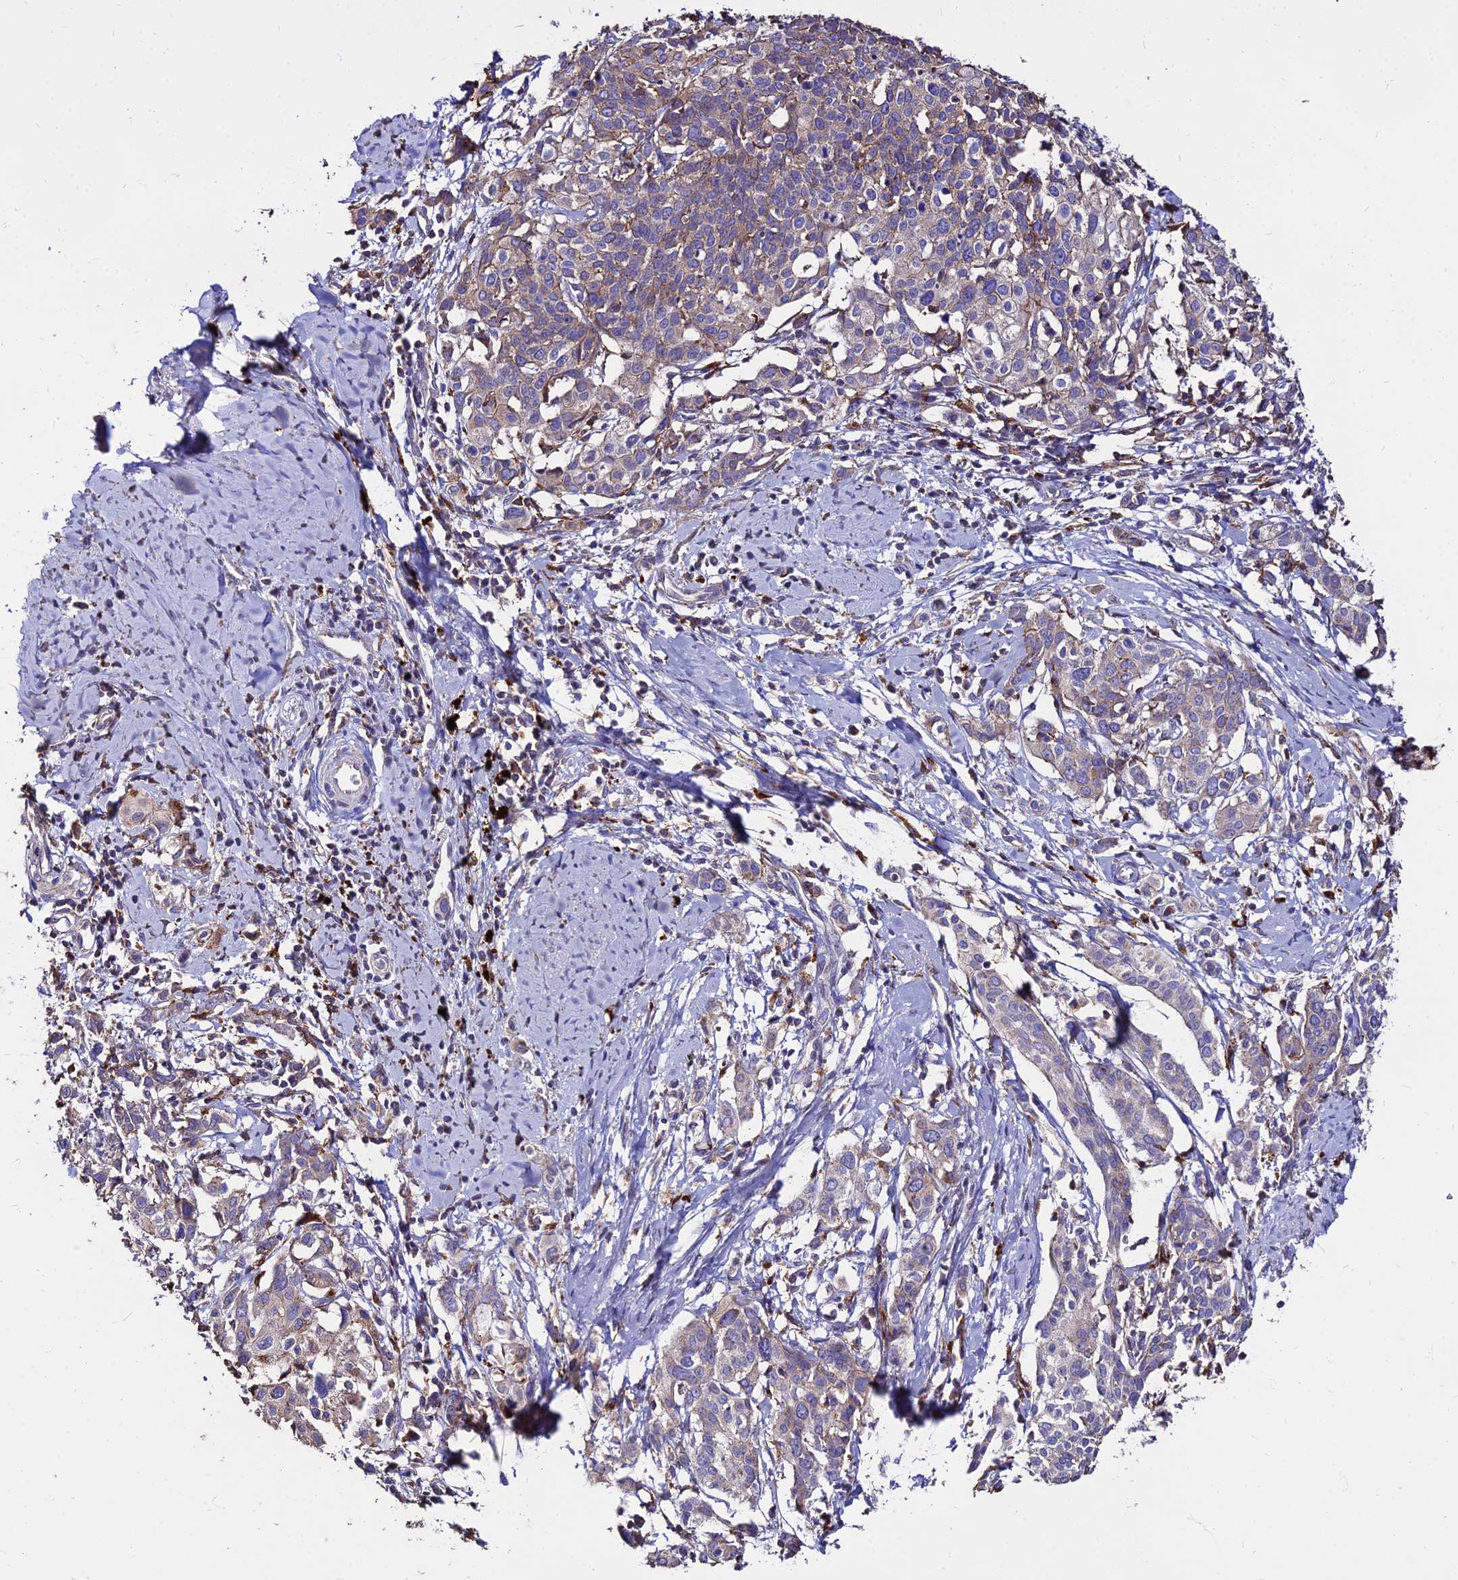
{"staining": {"intensity": "moderate", "quantity": "25%-75%", "location": "cytoplasmic/membranous"}, "tissue": "cervical cancer", "cell_type": "Tumor cells", "image_type": "cancer", "snomed": [{"axis": "morphology", "description": "Squamous cell carcinoma, NOS"}, {"axis": "topography", "description": "Cervix"}], "caption": "This photomicrograph exhibits immunohistochemistry staining of human cervical squamous cell carcinoma, with medium moderate cytoplasmic/membranous staining in about 25%-75% of tumor cells.", "gene": "PNLIPRP3", "patient": {"sex": "female", "age": 44}}